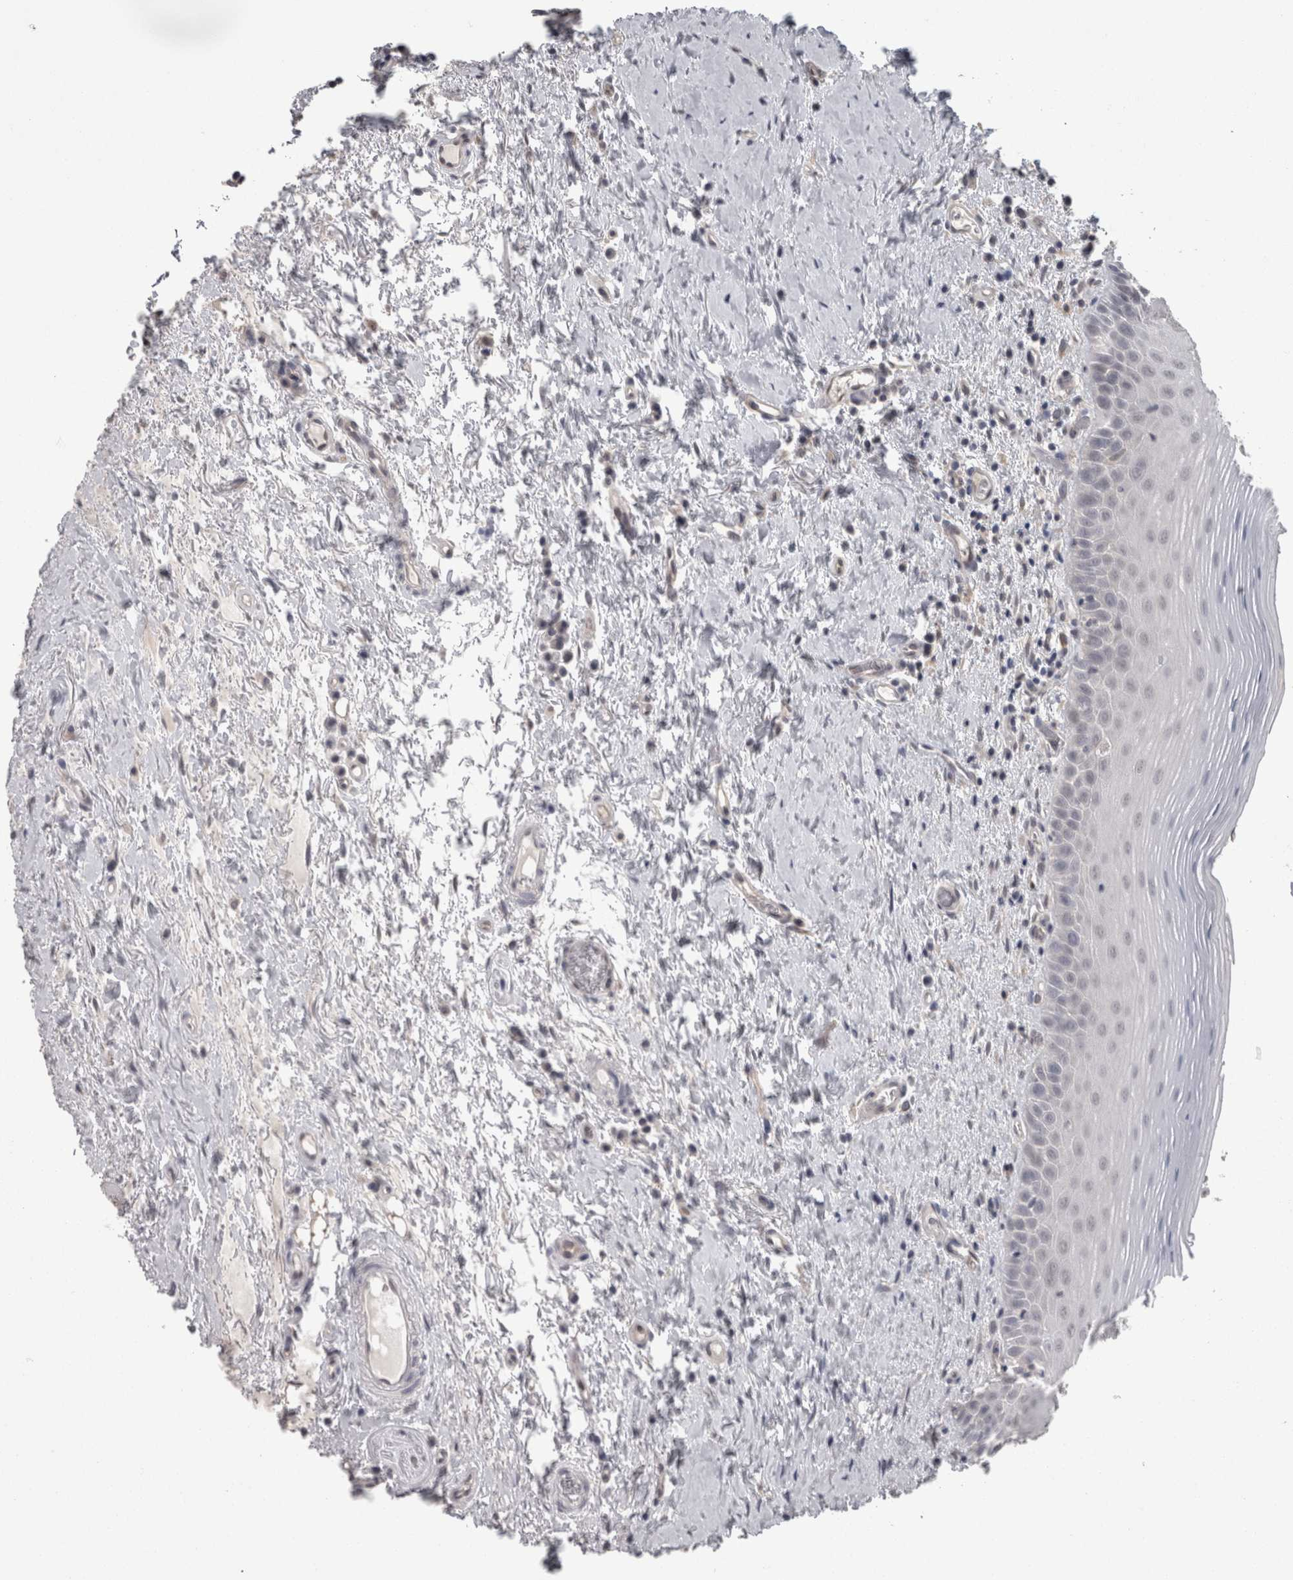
{"staining": {"intensity": "negative", "quantity": "none", "location": "none"}, "tissue": "oral mucosa", "cell_type": "Squamous epithelial cells", "image_type": "normal", "snomed": [{"axis": "morphology", "description": "Normal tissue, NOS"}, {"axis": "topography", "description": "Oral tissue"}], "caption": "Photomicrograph shows no protein staining in squamous epithelial cells of unremarkable oral mucosa.", "gene": "LYZL6", "patient": {"sex": "male", "age": 82}}